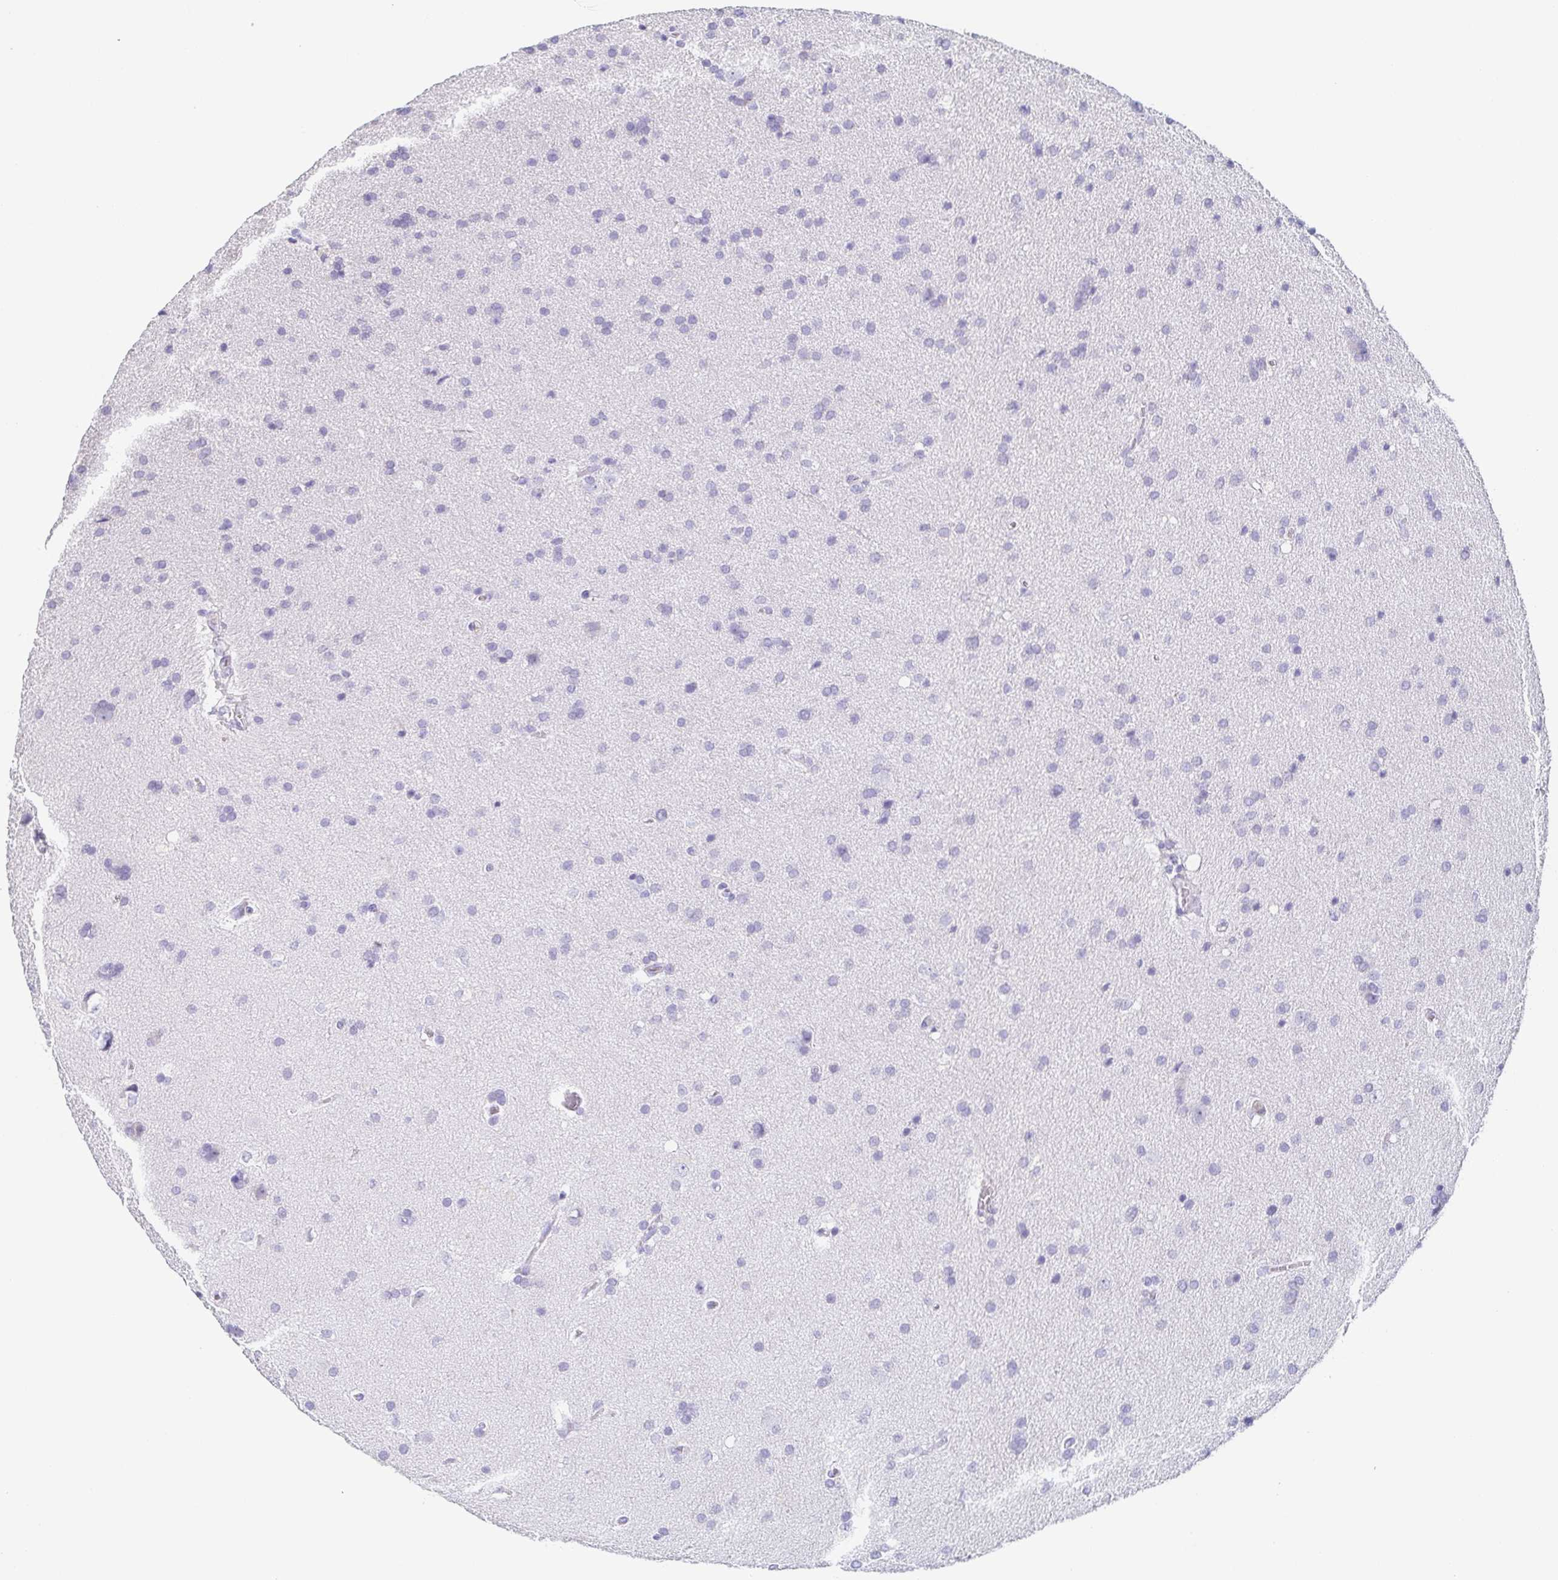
{"staining": {"intensity": "negative", "quantity": "none", "location": "none"}, "tissue": "glioma", "cell_type": "Tumor cells", "image_type": "cancer", "snomed": [{"axis": "morphology", "description": "Glioma, malignant, Low grade"}, {"axis": "topography", "description": "Brain"}], "caption": "Tumor cells are negative for brown protein staining in low-grade glioma (malignant).", "gene": "BPIFA2", "patient": {"sex": "female", "age": 54}}